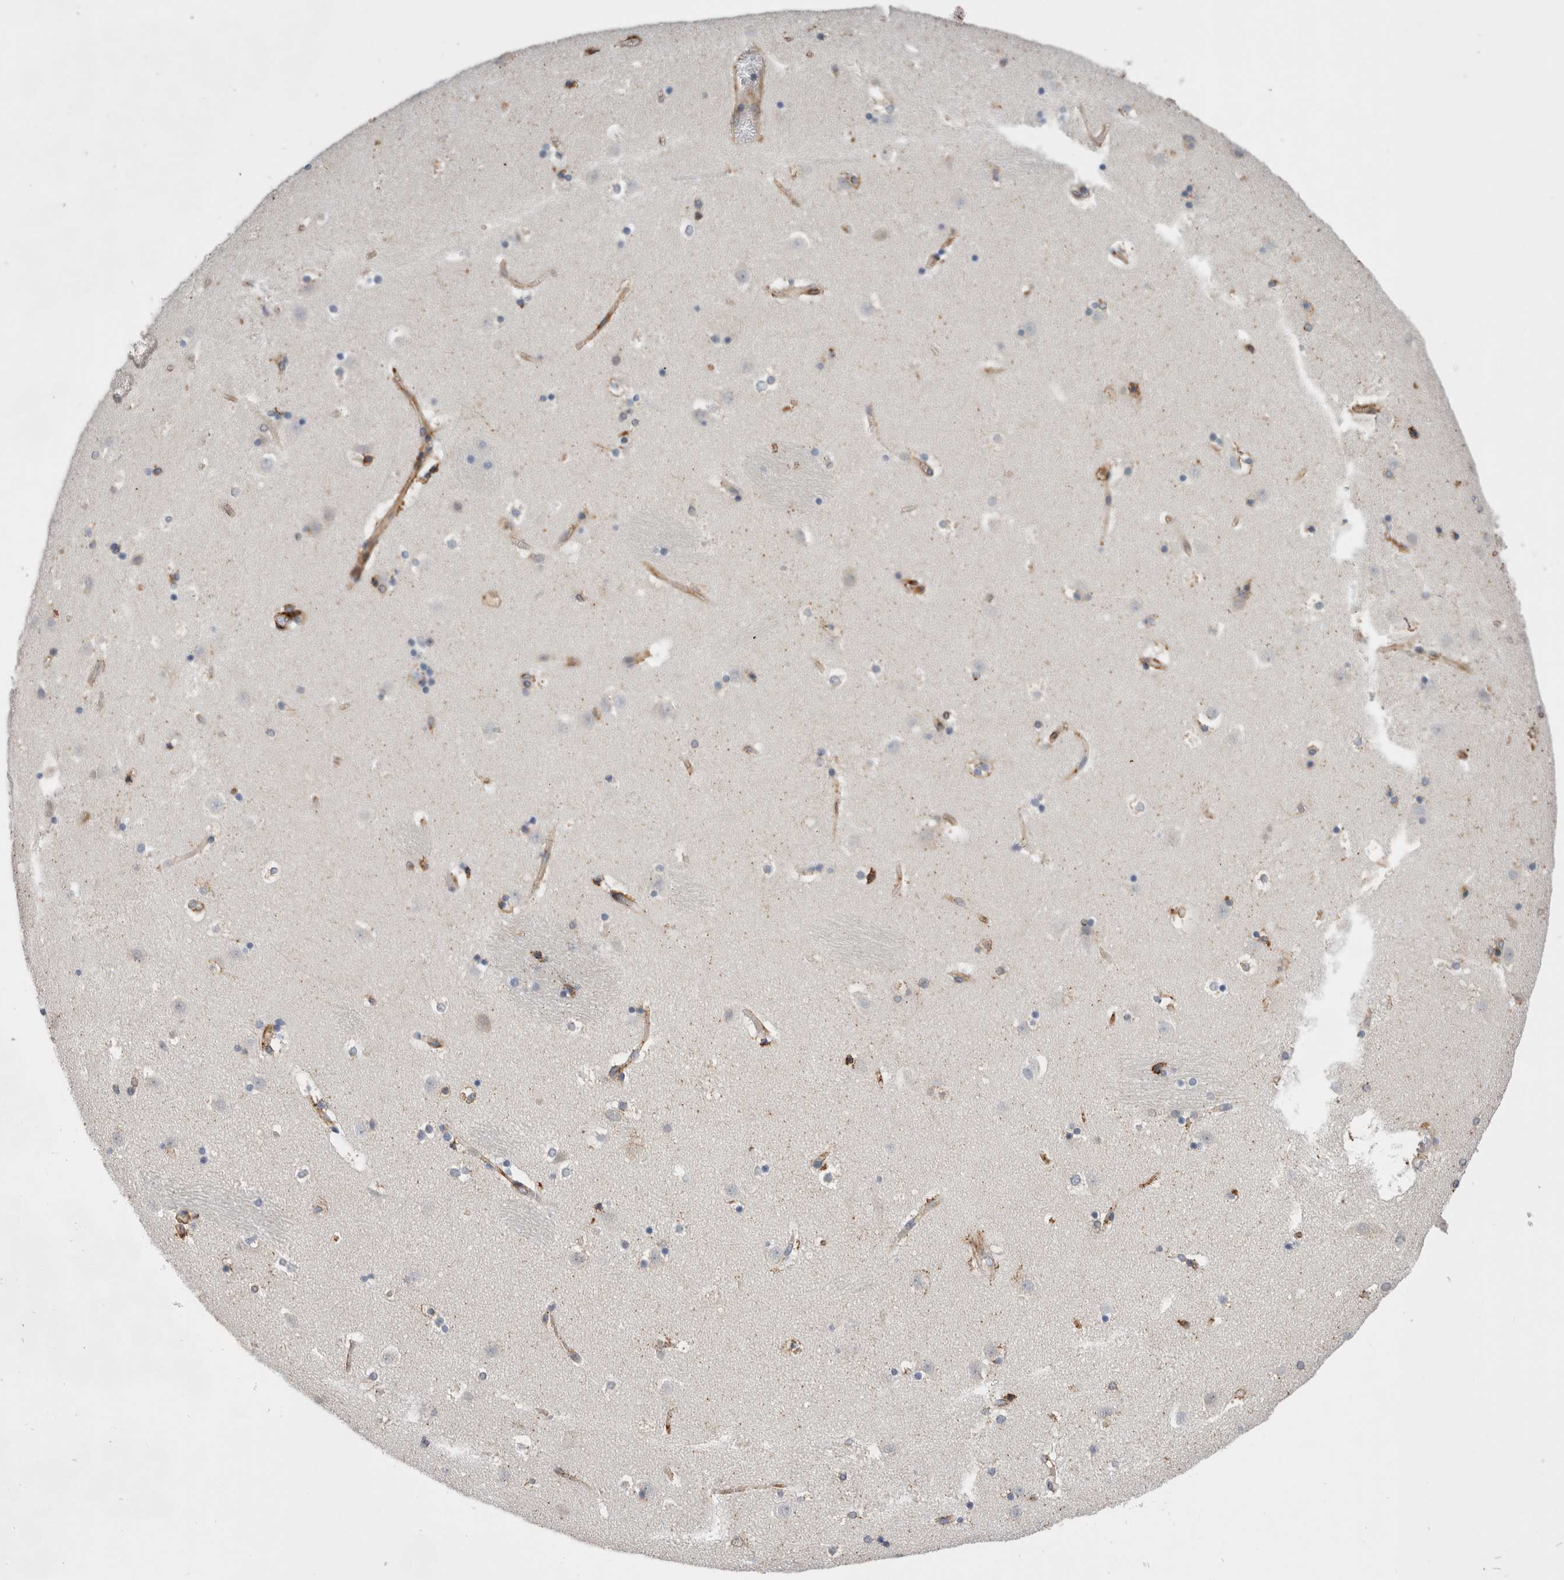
{"staining": {"intensity": "negative", "quantity": "none", "location": "none"}, "tissue": "caudate", "cell_type": "Glial cells", "image_type": "normal", "snomed": [{"axis": "morphology", "description": "Normal tissue, NOS"}, {"axis": "topography", "description": "Lateral ventricle wall"}], "caption": "Glial cells are negative for brown protein staining in normal caudate. (IHC, brightfield microscopy, high magnification).", "gene": "CCDC88B", "patient": {"sex": "male", "age": 45}}